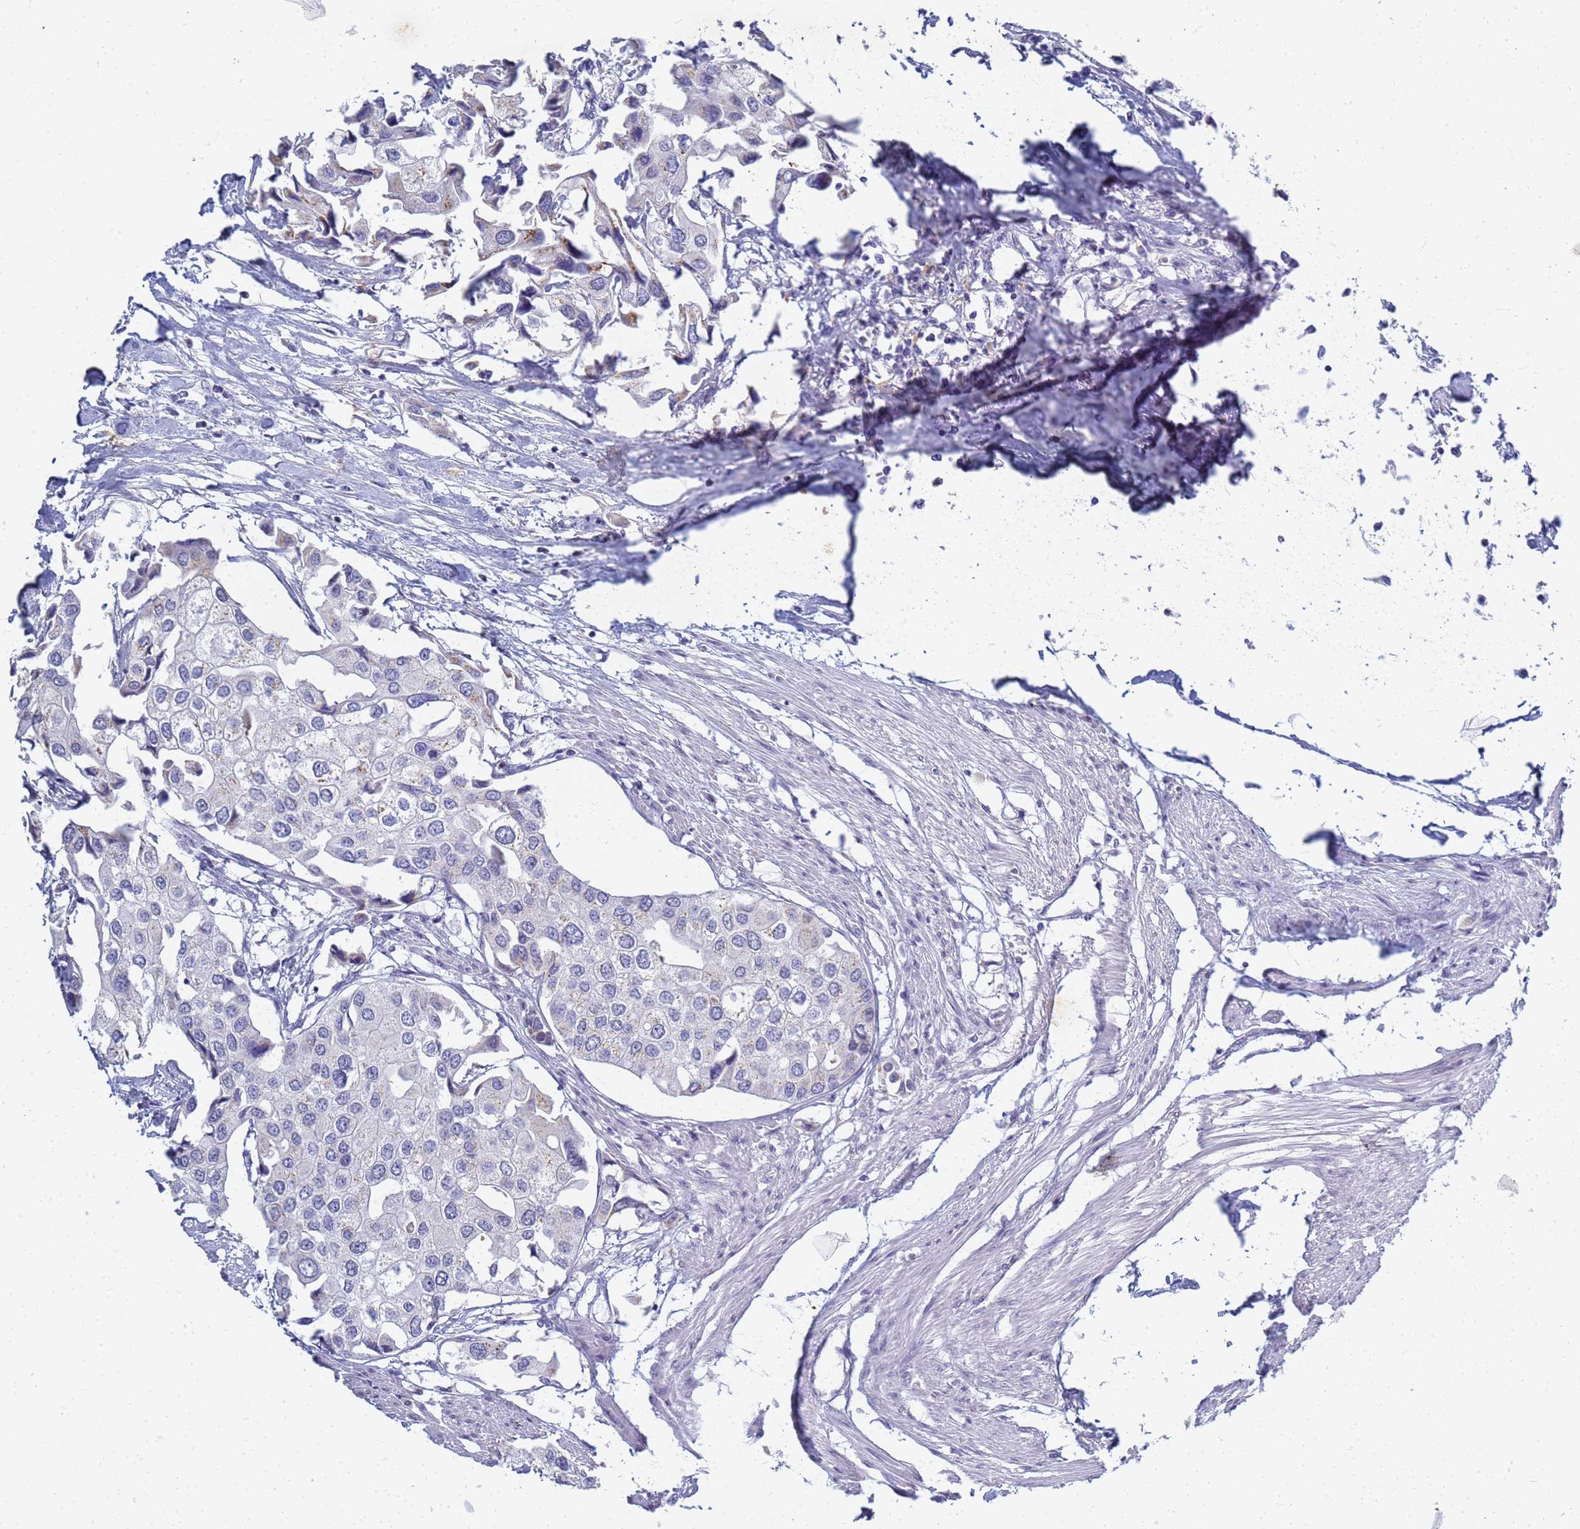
{"staining": {"intensity": "negative", "quantity": "none", "location": "none"}, "tissue": "urothelial cancer", "cell_type": "Tumor cells", "image_type": "cancer", "snomed": [{"axis": "morphology", "description": "Urothelial carcinoma, High grade"}, {"axis": "topography", "description": "Urinary bladder"}], "caption": "This is a photomicrograph of IHC staining of high-grade urothelial carcinoma, which shows no expression in tumor cells.", "gene": "B3GNT8", "patient": {"sex": "male", "age": 64}}